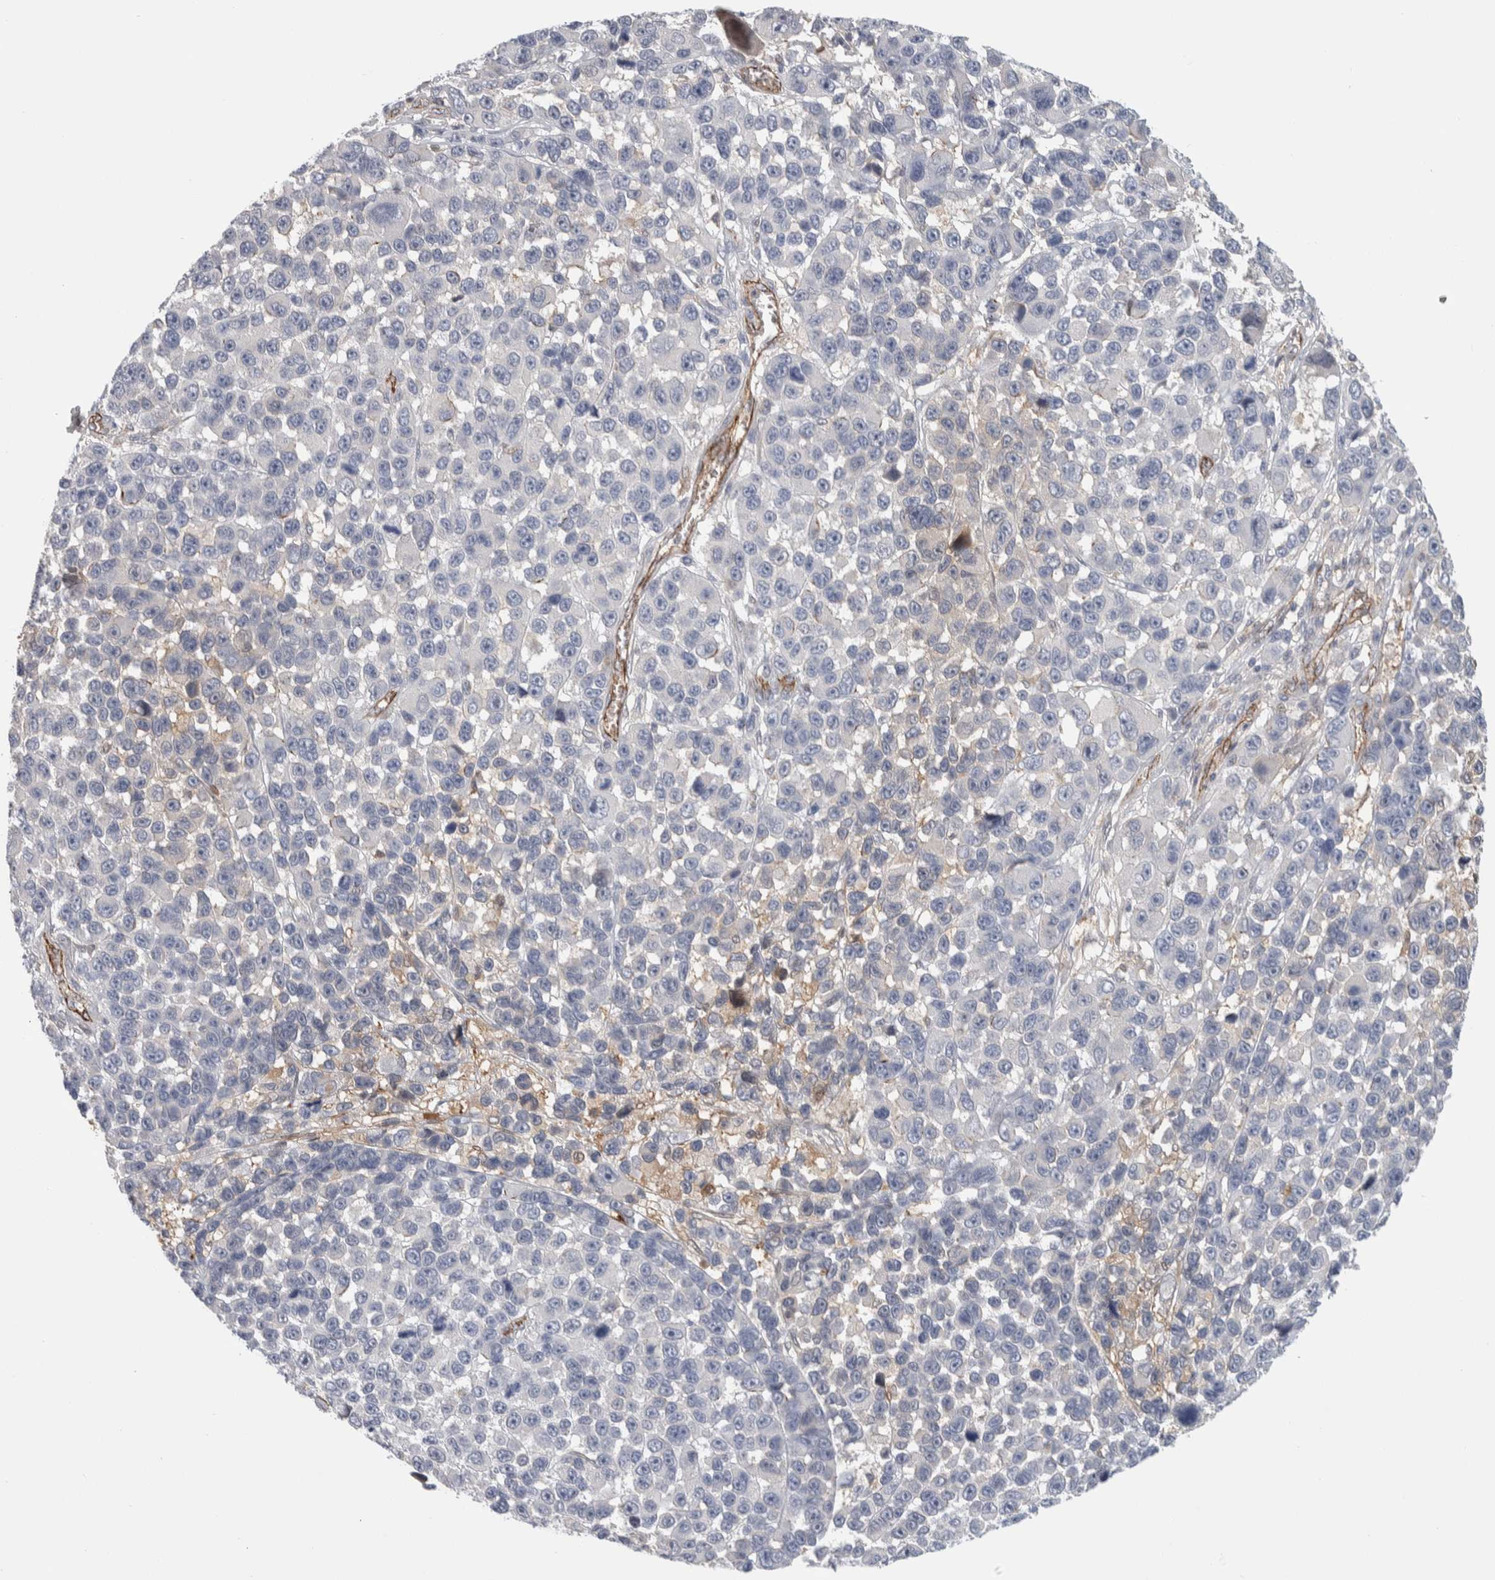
{"staining": {"intensity": "negative", "quantity": "none", "location": "none"}, "tissue": "melanoma", "cell_type": "Tumor cells", "image_type": "cancer", "snomed": [{"axis": "morphology", "description": "Malignant melanoma, NOS"}, {"axis": "topography", "description": "Skin"}], "caption": "High power microscopy histopathology image of an IHC histopathology image of melanoma, revealing no significant positivity in tumor cells.", "gene": "ZNF862", "patient": {"sex": "male", "age": 53}}